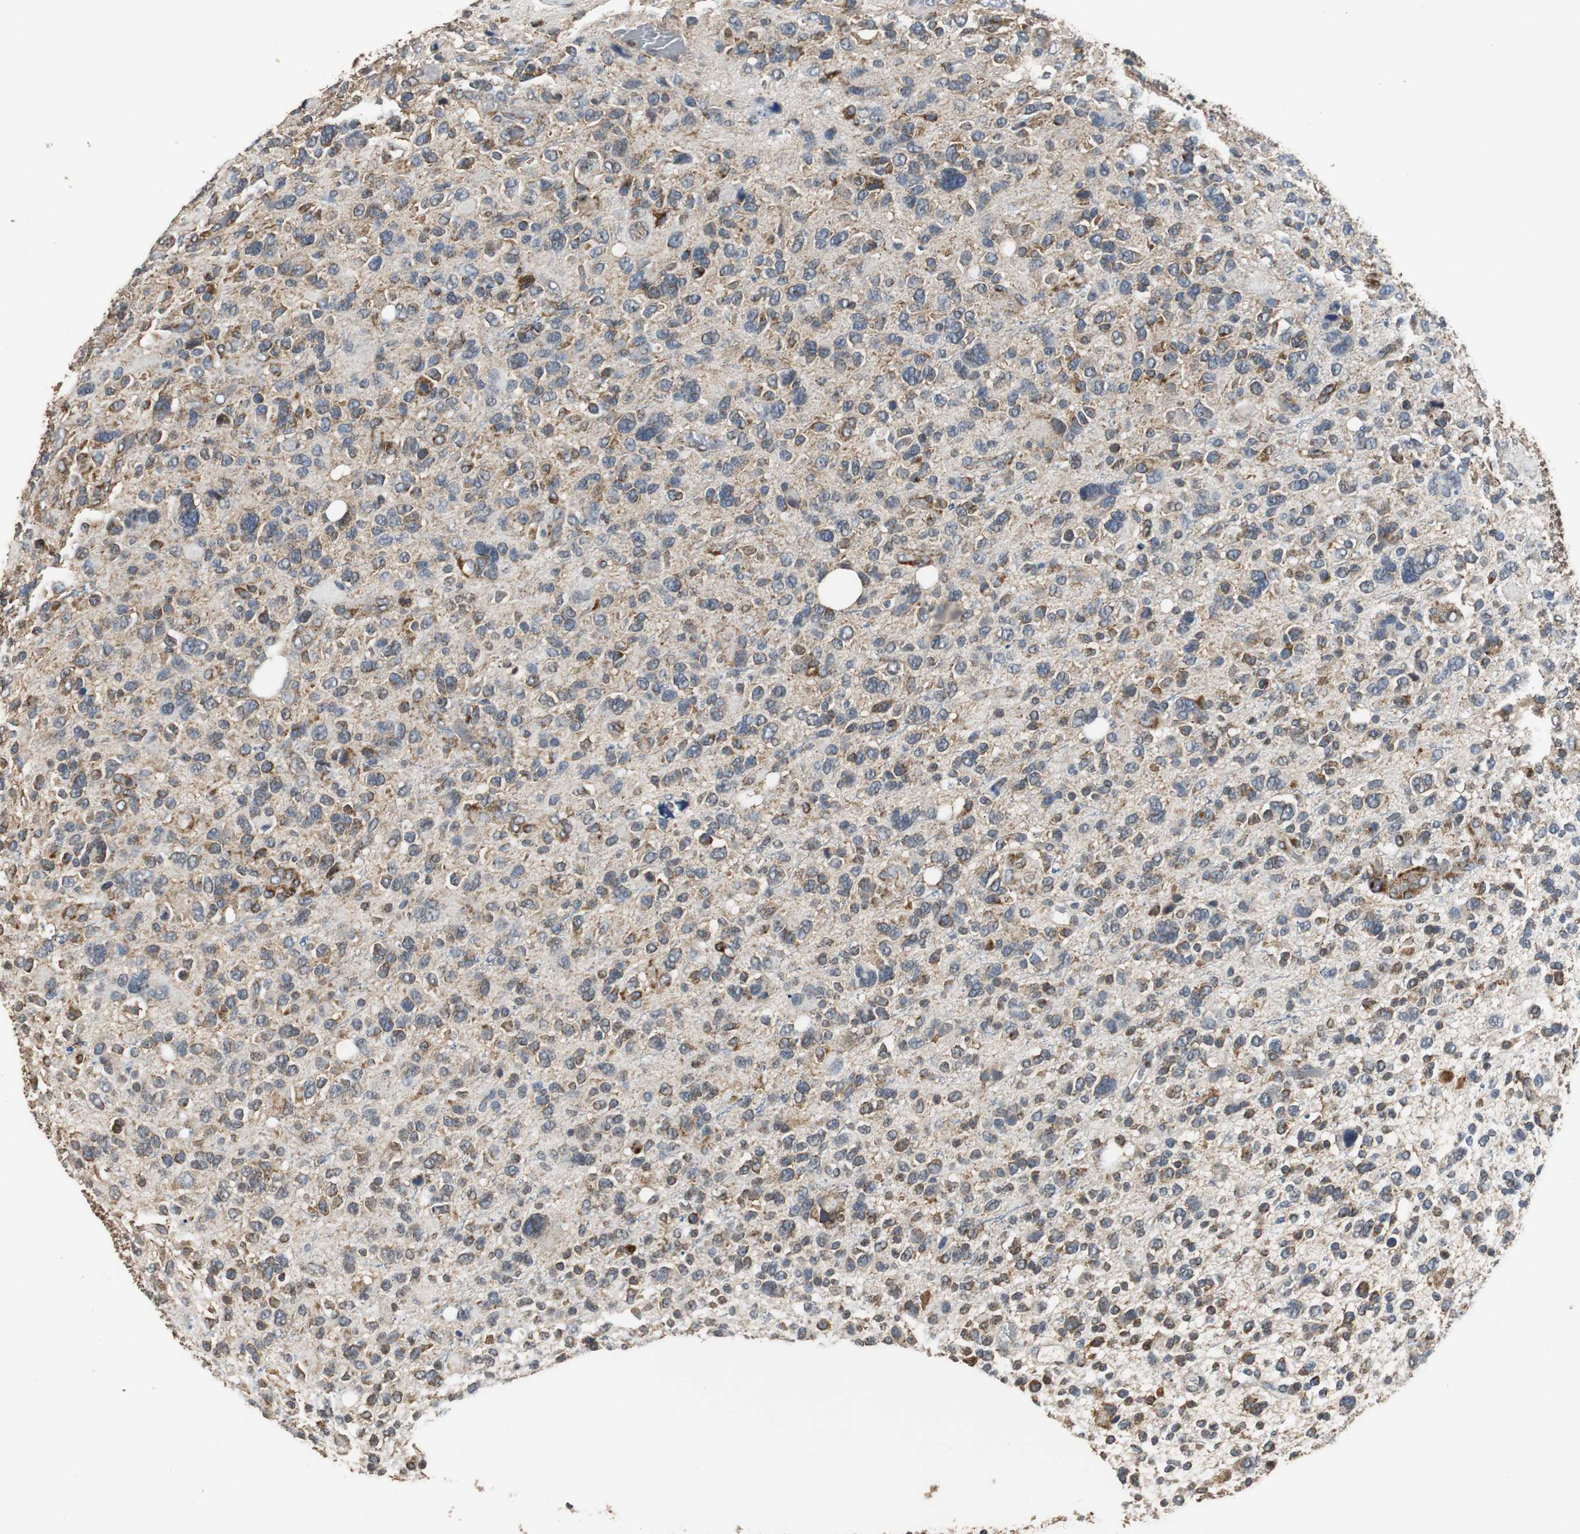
{"staining": {"intensity": "moderate", "quantity": "25%-75%", "location": "cytoplasmic/membranous"}, "tissue": "glioma", "cell_type": "Tumor cells", "image_type": "cancer", "snomed": [{"axis": "morphology", "description": "Glioma, malignant, High grade"}, {"axis": "topography", "description": "Brain"}], "caption": "Moderate cytoplasmic/membranous positivity is appreciated in about 25%-75% of tumor cells in glioma.", "gene": "NNT", "patient": {"sex": "male", "age": 48}}